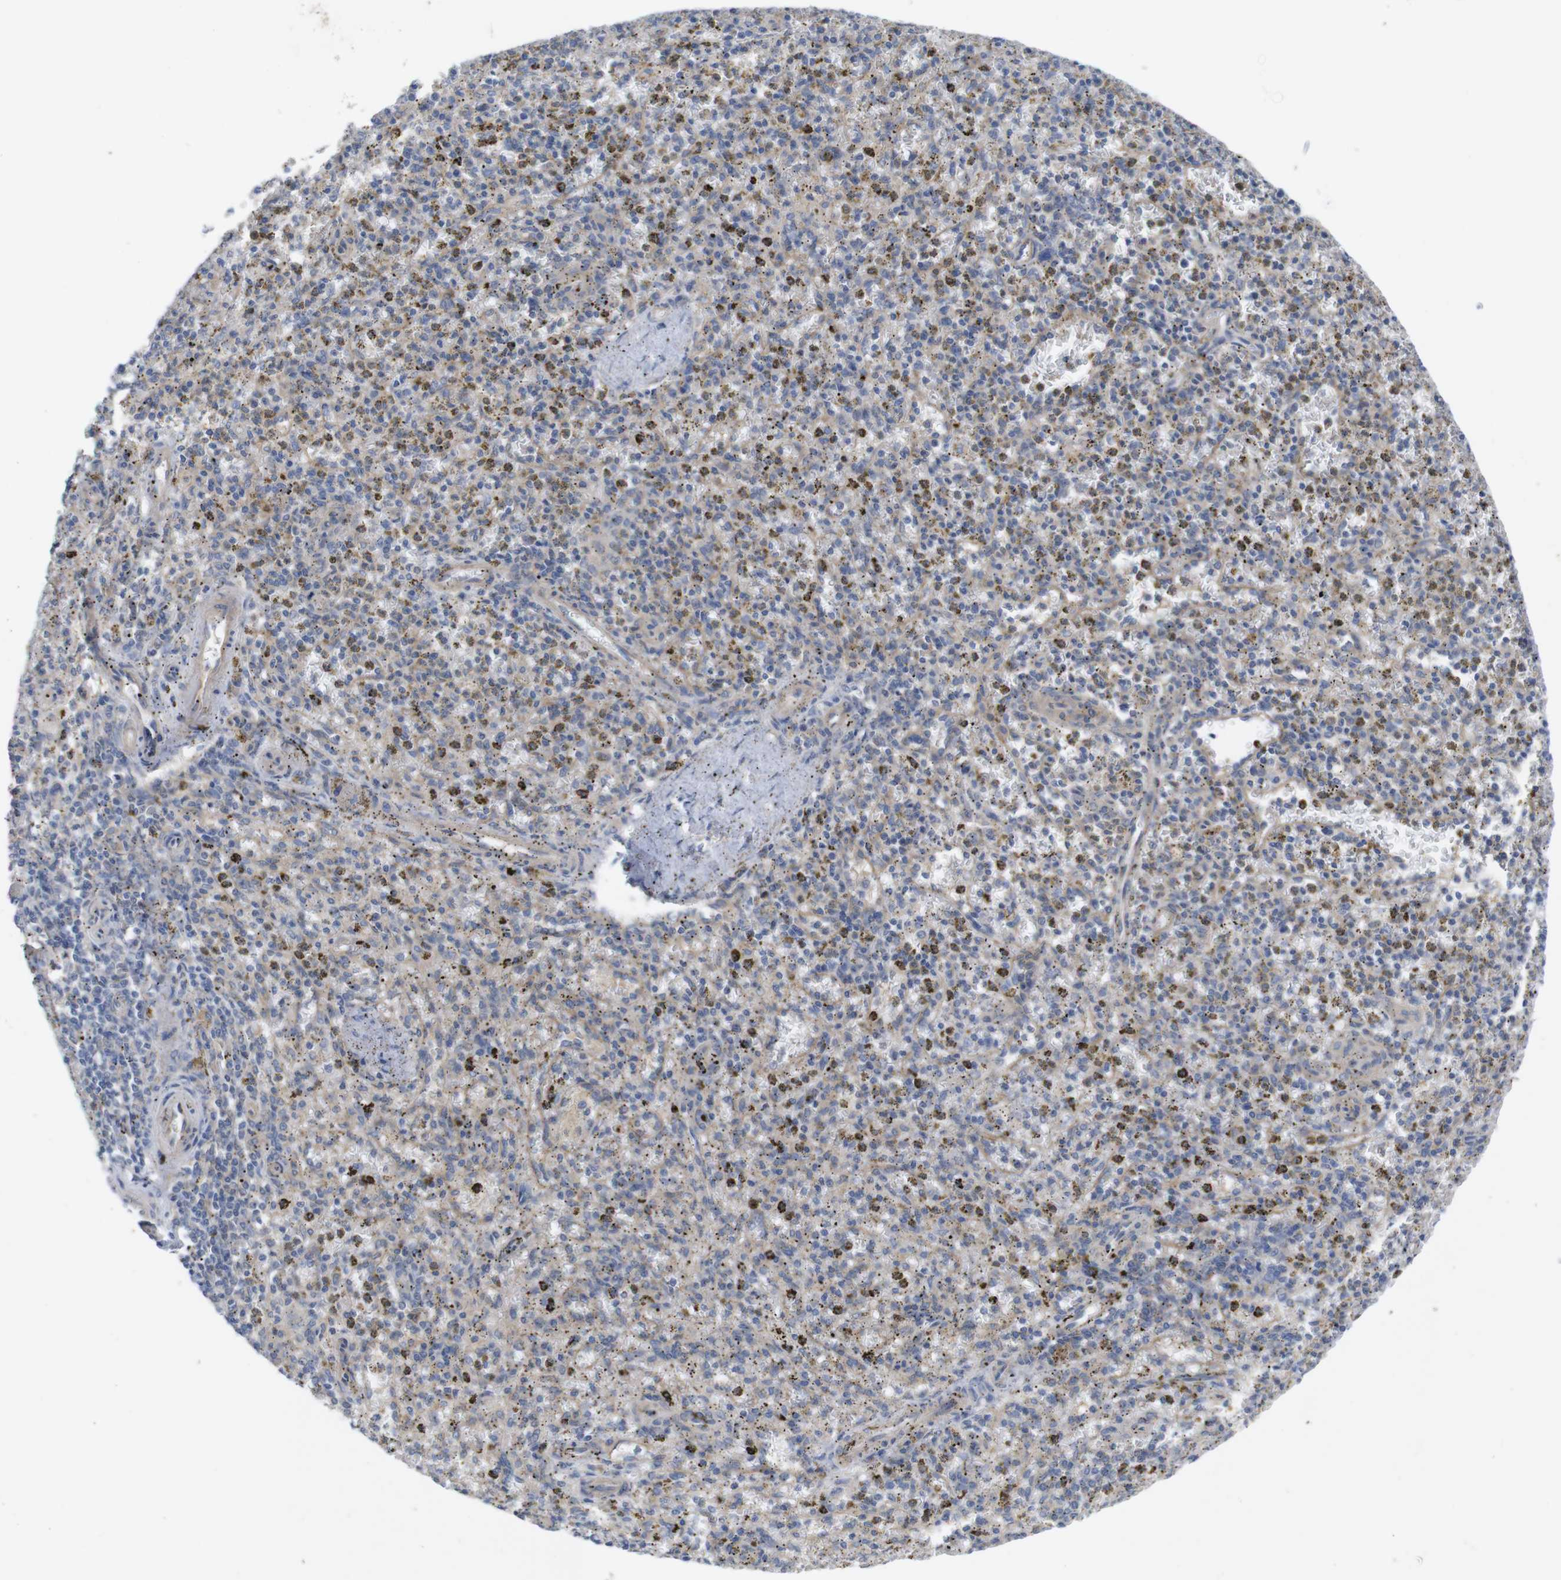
{"staining": {"intensity": "weak", "quantity": "25%-75%", "location": "cytoplasmic/membranous"}, "tissue": "spleen", "cell_type": "Cells in red pulp", "image_type": "normal", "snomed": [{"axis": "morphology", "description": "Normal tissue, NOS"}, {"axis": "topography", "description": "Spleen"}], "caption": "High-magnification brightfield microscopy of benign spleen stained with DAB (brown) and counterstained with hematoxylin (blue). cells in red pulp exhibit weak cytoplasmic/membranous positivity is seen in approximately25%-75% of cells.", "gene": "KIDINS220", "patient": {"sex": "male", "age": 72}}